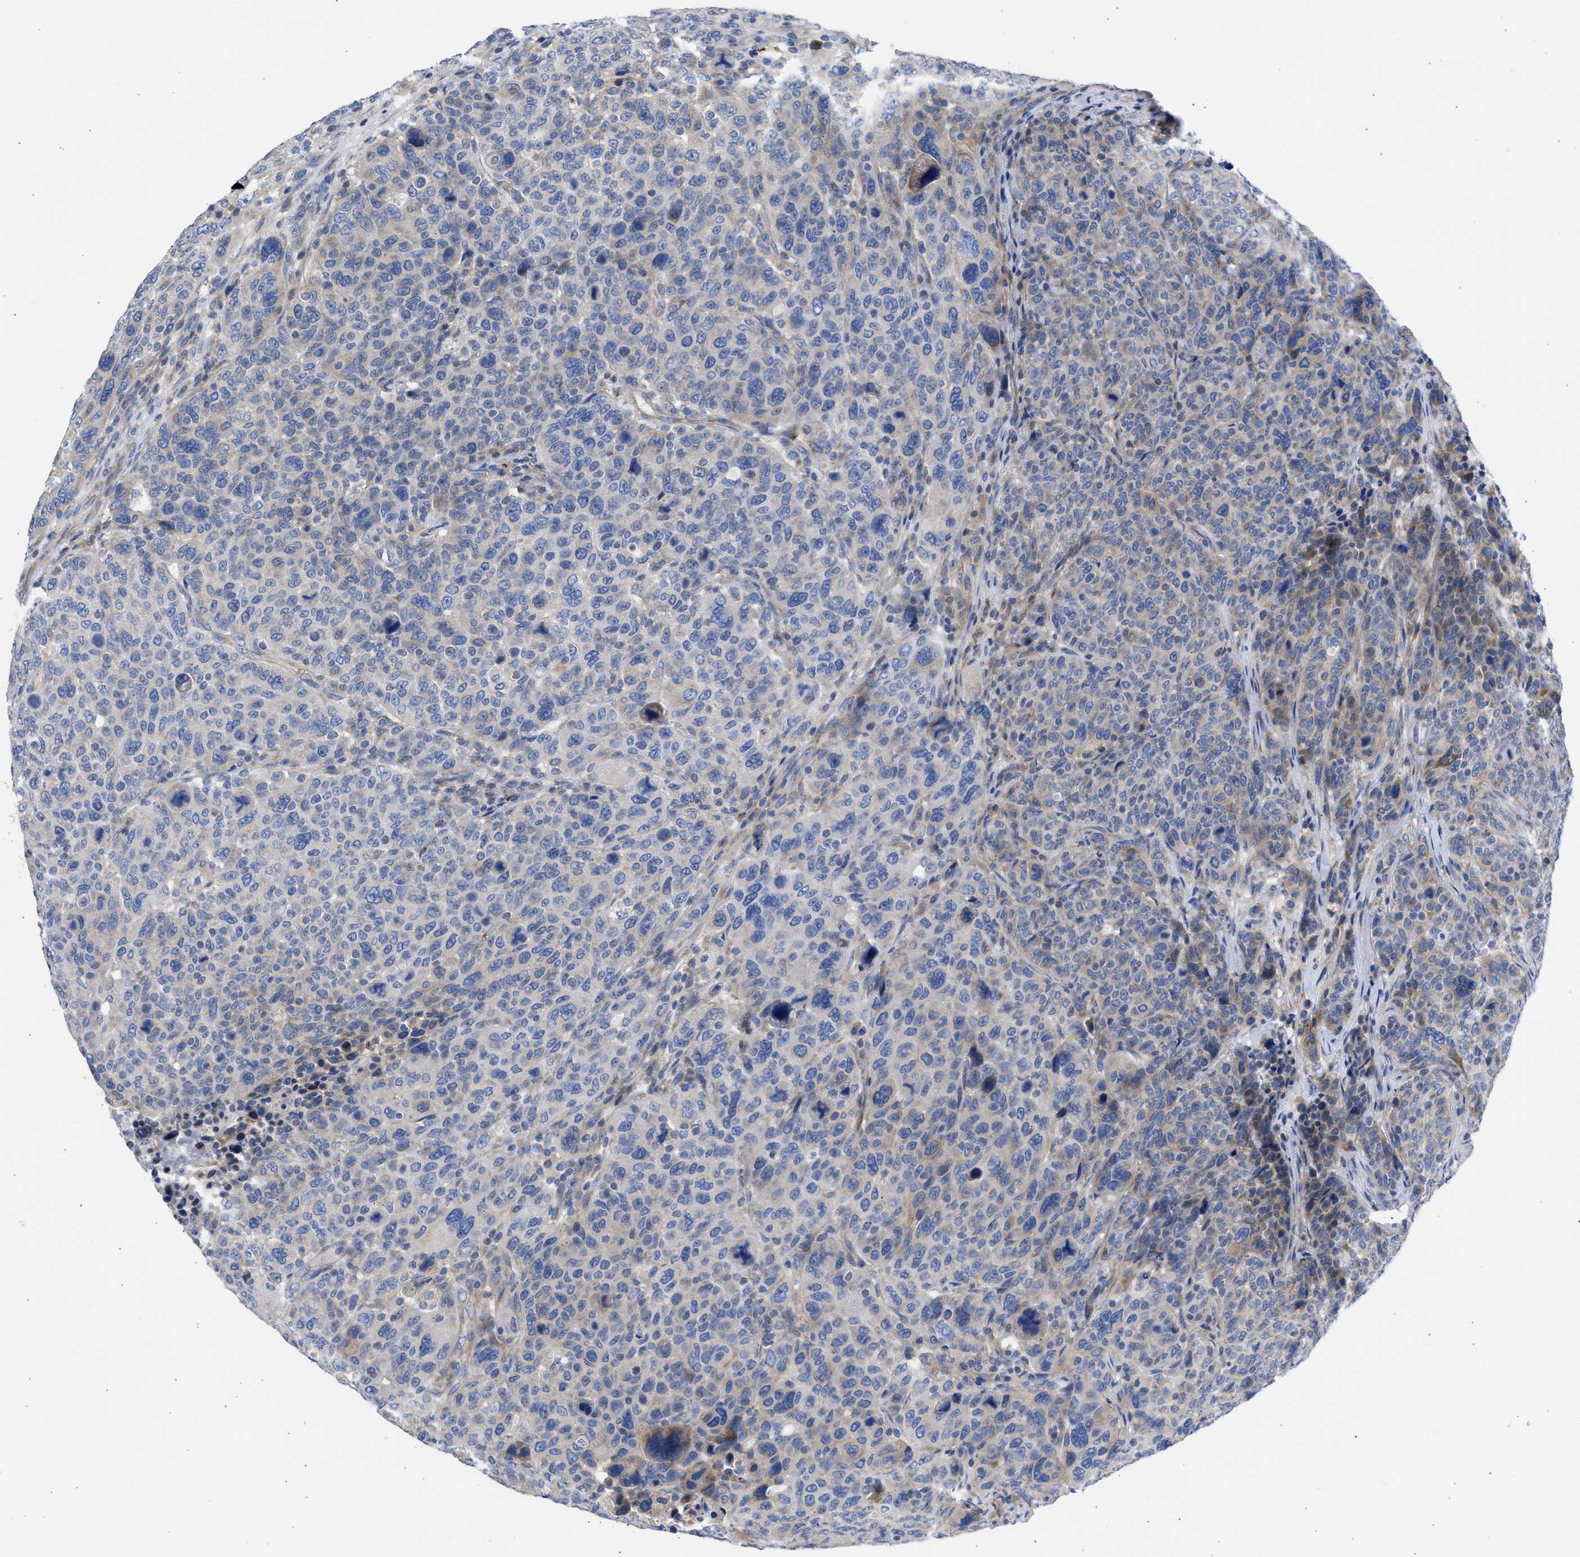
{"staining": {"intensity": "moderate", "quantity": "<25%", "location": "cytoplasmic/membranous"}, "tissue": "breast cancer", "cell_type": "Tumor cells", "image_type": "cancer", "snomed": [{"axis": "morphology", "description": "Duct carcinoma"}, {"axis": "topography", "description": "Breast"}], "caption": "An immunohistochemistry image of neoplastic tissue is shown. Protein staining in brown shows moderate cytoplasmic/membranous positivity in breast cancer within tumor cells. The staining was performed using DAB to visualize the protein expression in brown, while the nuclei were stained in blue with hematoxylin (Magnification: 20x).", "gene": "BTG3", "patient": {"sex": "female", "age": 37}}